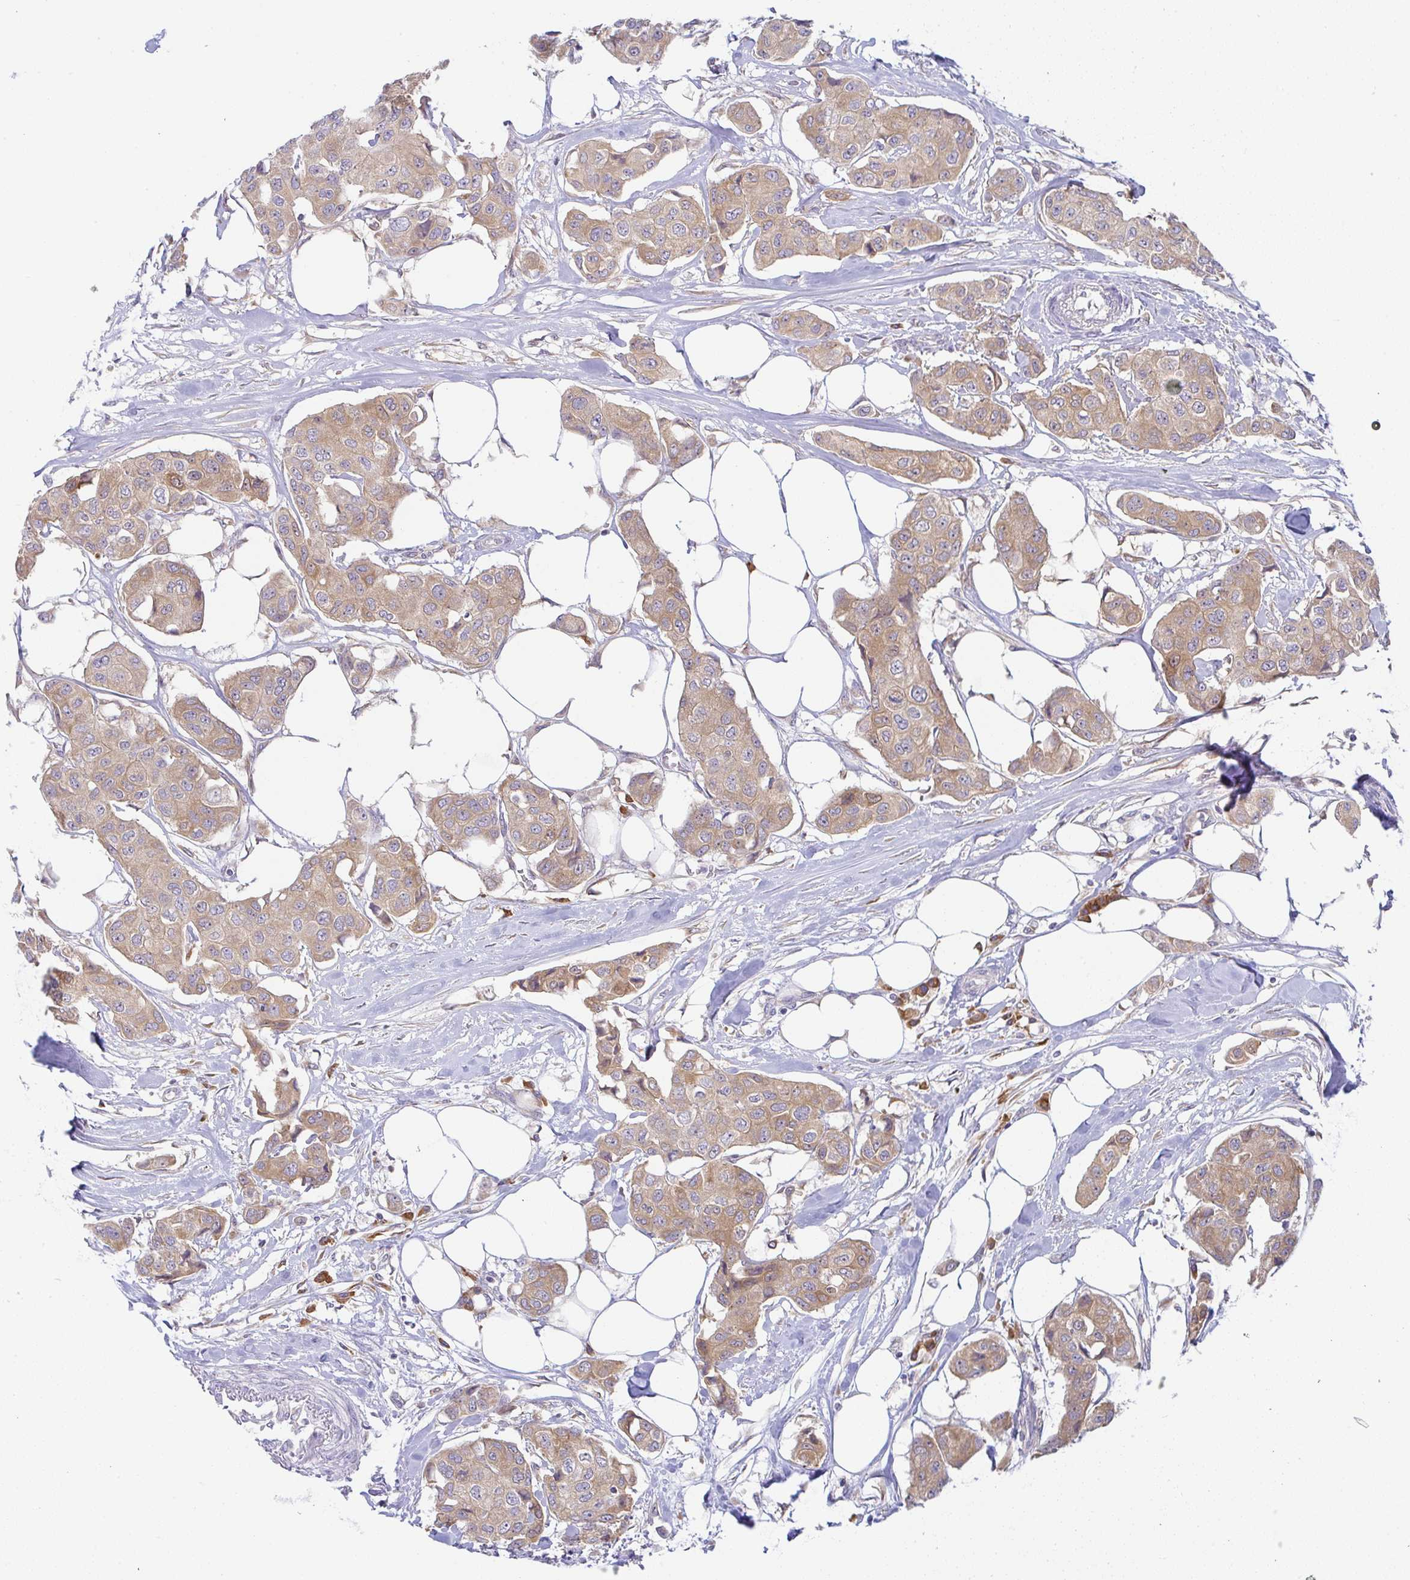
{"staining": {"intensity": "moderate", "quantity": ">75%", "location": "cytoplasmic/membranous"}, "tissue": "breast cancer", "cell_type": "Tumor cells", "image_type": "cancer", "snomed": [{"axis": "morphology", "description": "Duct carcinoma"}, {"axis": "topography", "description": "Breast"}, {"axis": "topography", "description": "Lymph node"}], "caption": "This histopathology image reveals IHC staining of human breast invasive ductal carcinoma, with medium moderate cytoplasmic/membranous staining in about >75% of tumor cells.", "gene": "DERL2", "patient": {"sex": "female", "age": 80}}